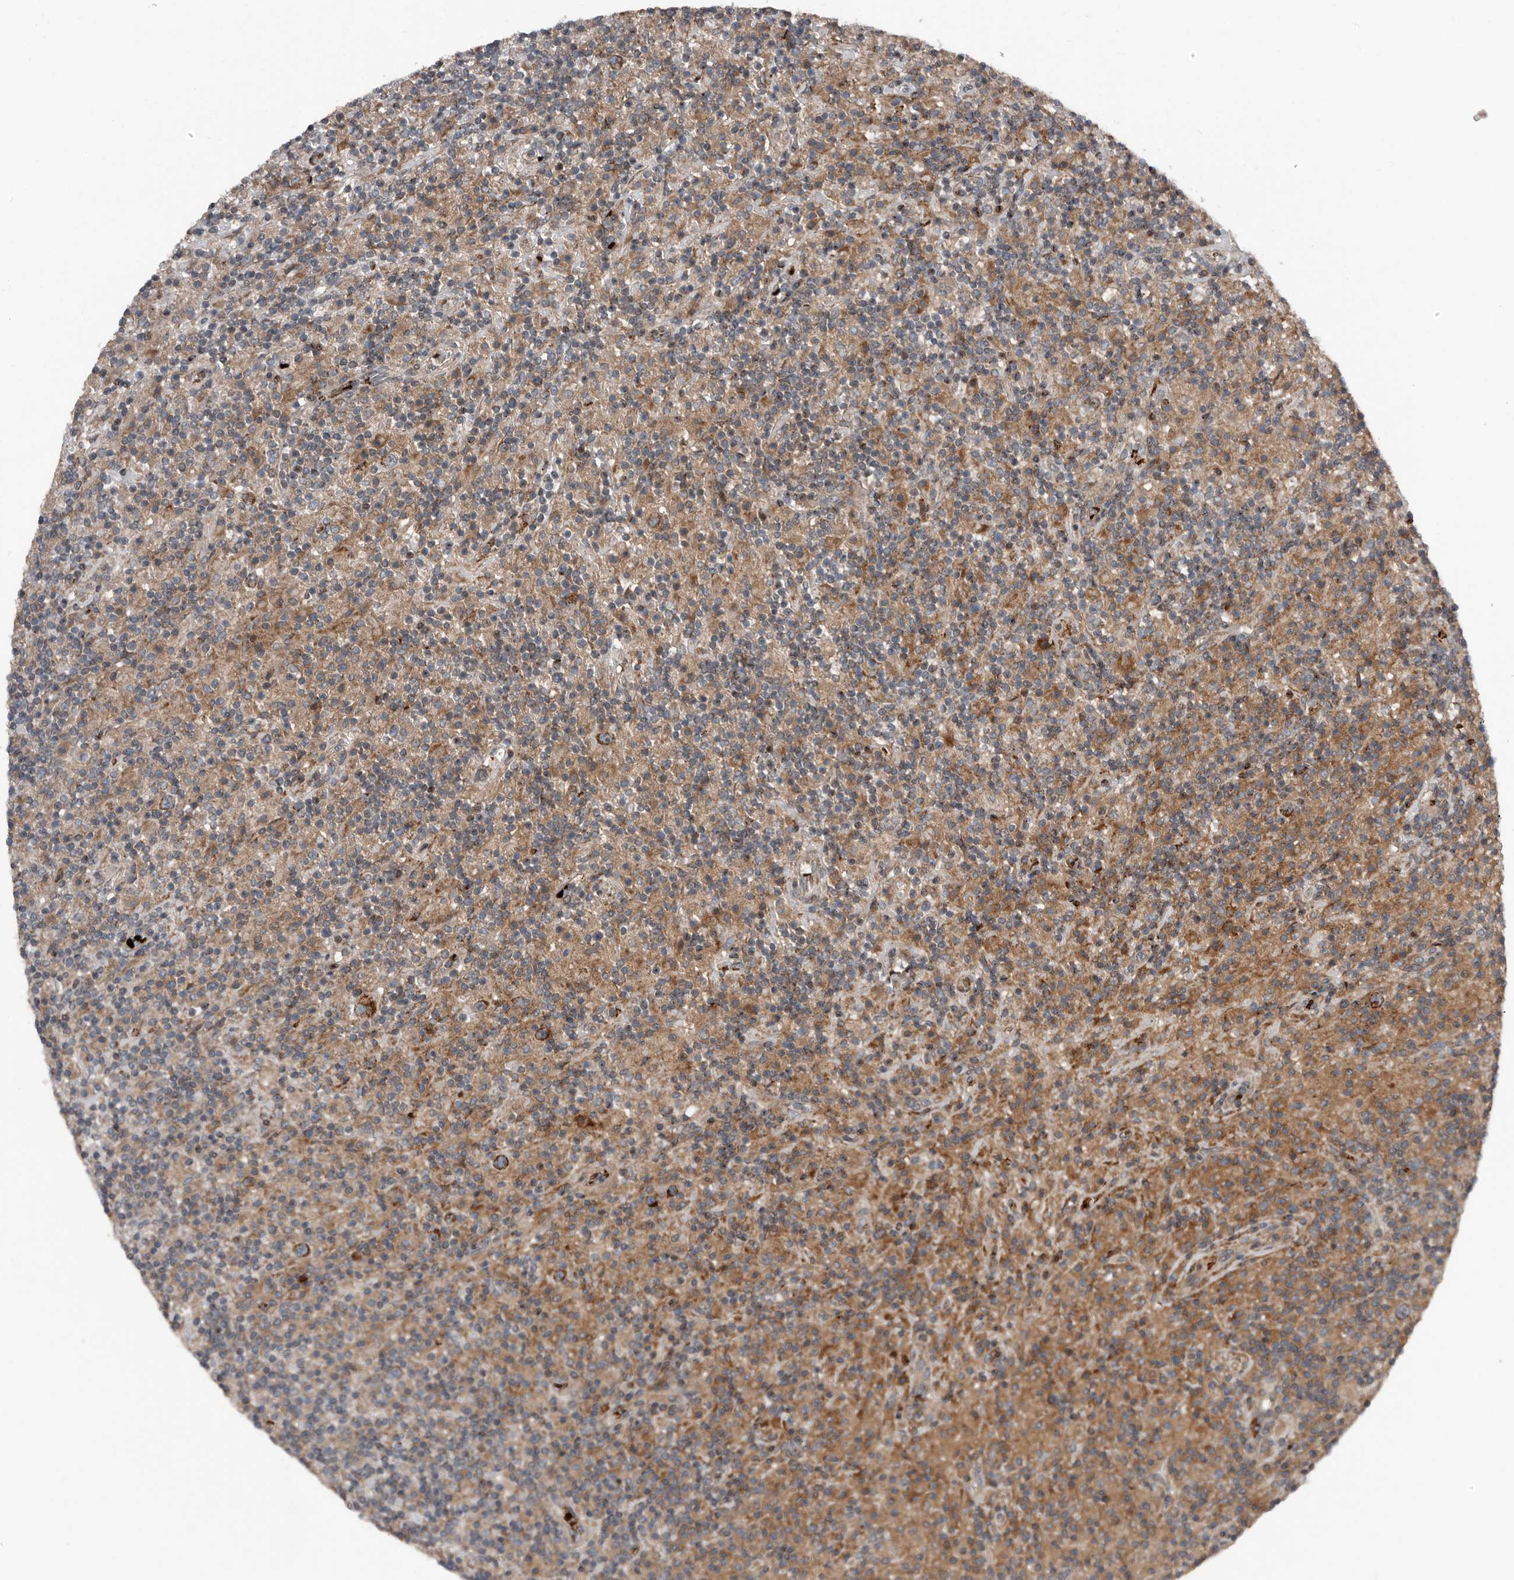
{"staining": {"intensity": "strong", "quantity": ">75%", "location": "cytoplasmic/membranous"}, "tissue": "lymphoma", "cell_type": "Tumor cells", "image_type": "cancer", "snomed": [{"axis": "morphology", "description": "Hodgkin's disease, NOS"}, {"axis": "topography", "description": "Lymph node"}], "caption": "Lymphoma stained for a protein (brown) displays strong cytoplasmic/membranous positive positivity in about >75% of tumor cells.", "gene": "FBXO31", "patient": {"sex": "male", "age": 70}}